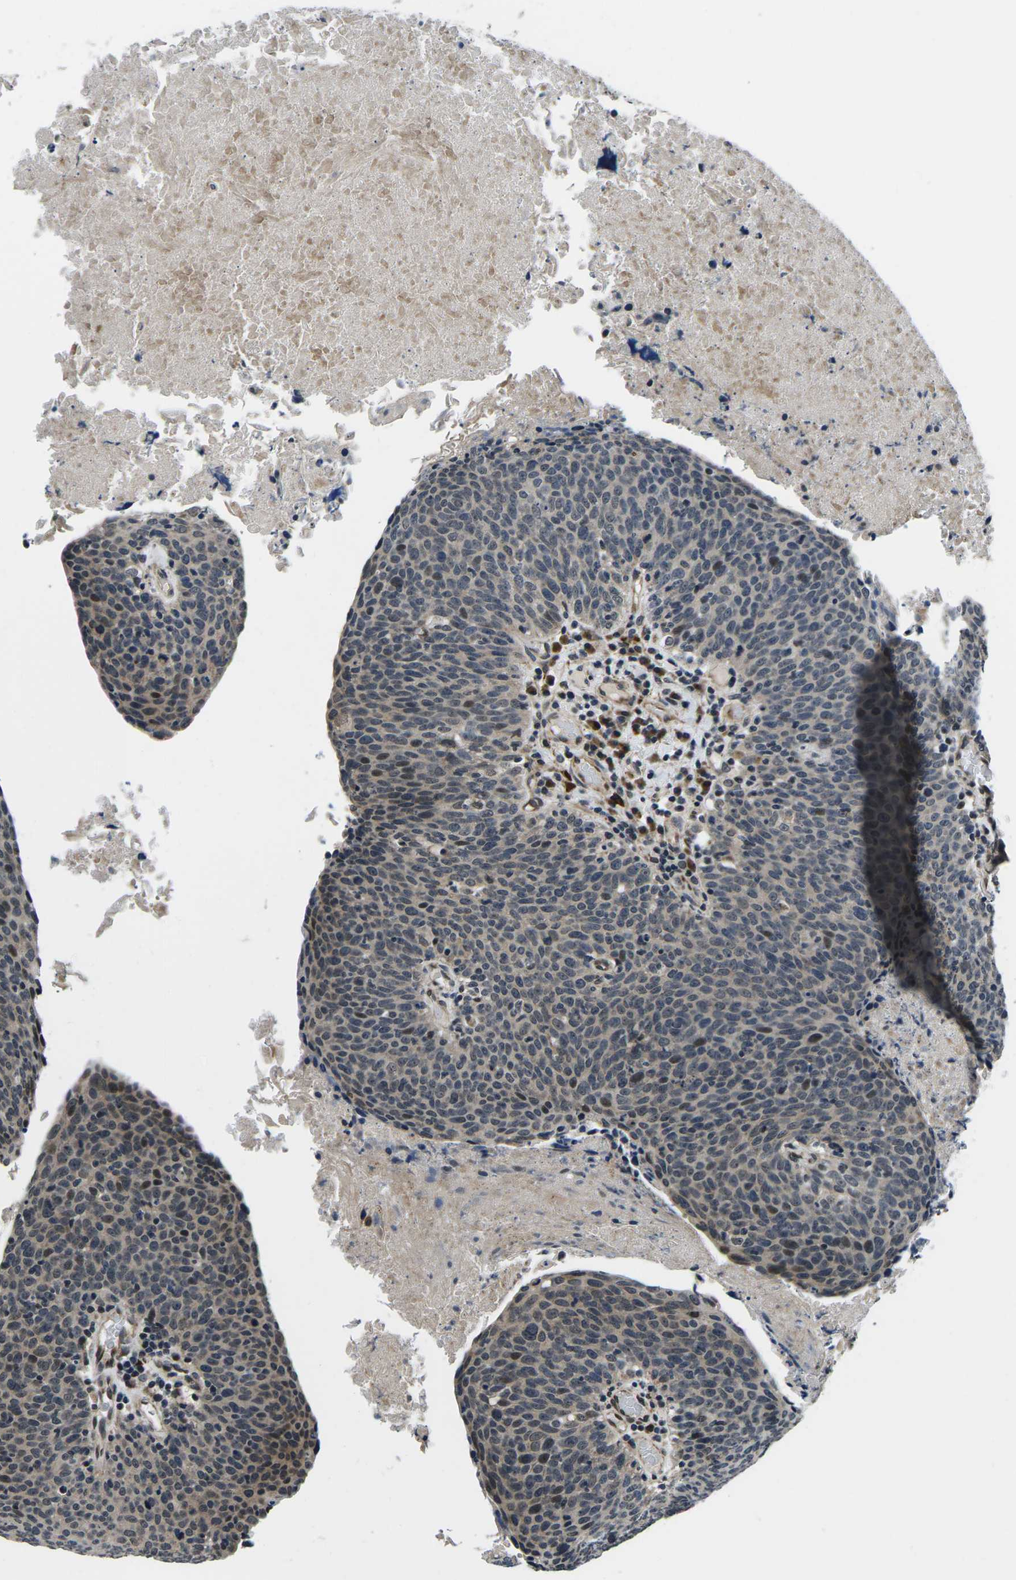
{"staining": {"intensity": "moderate", "quantity": "<25%", "location": "nuclear"}, "tissue": "head and neck cancer", "cell_type": "Tumor cells", "image_type": "cancer", "snomed": [{"axis": "morphology", "description": "Squamous cell carcinoma, NOS"}, {"axis": "morphology", "description": "Squamous cell carcinoma, metastatic, NOS"}, {"axis": "topography", "description": "Lymph node"}, {"axis": "topography", "description": "Head-Neck"}], "caption": "Head and neck cancer was stained to show a protein in brown. There is low levels of moderate nuclear positivity in approximately <25% of tumor cells.", "gene": "CCNE1", "patient": {"sex": "male", "age": 62}}